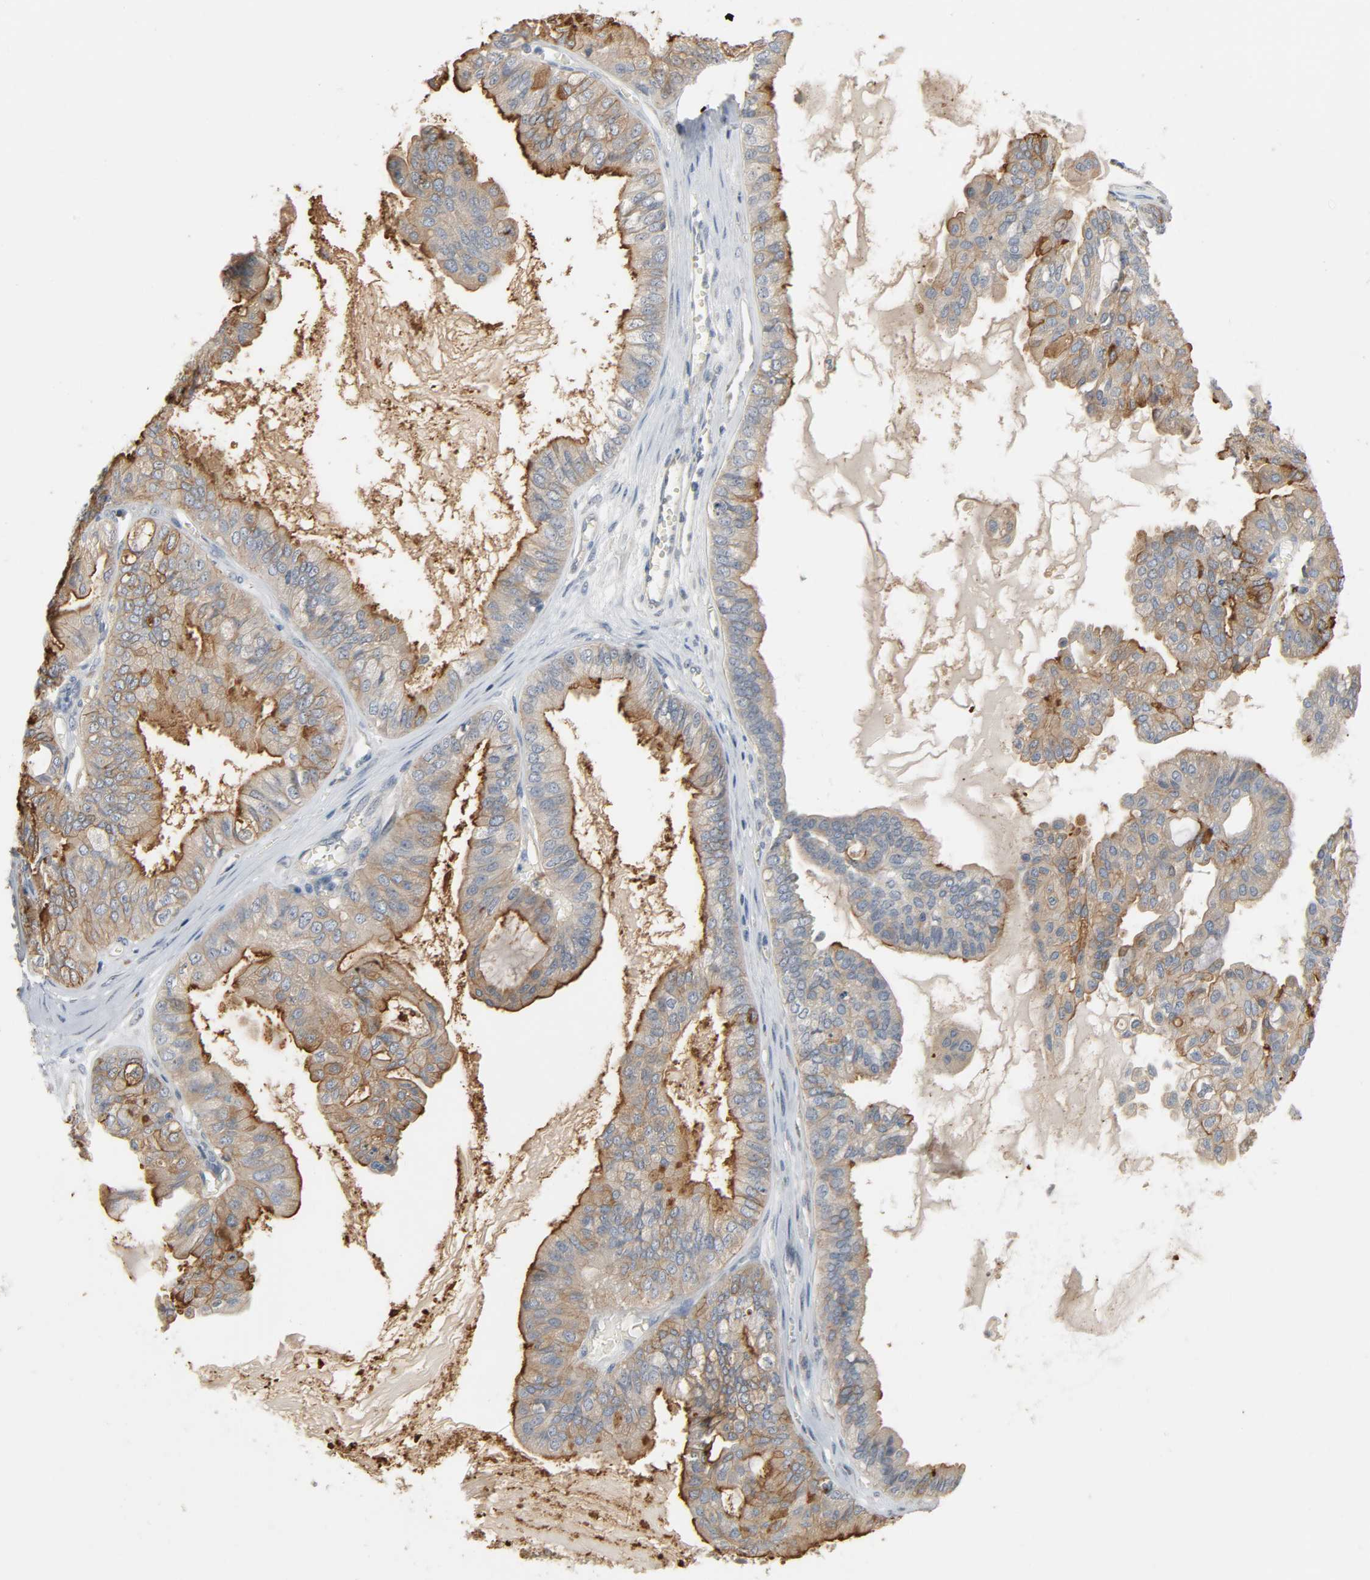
{"staining": {"intensity": "strong", "quantity": "<25%", "location": "cytoplasmic/membranous"}, "tissue": "ovarian cancer", "cell_type": "Tumor cells", "image_type": "cancer", "snomed": [{"axis": "morphology", "description": "Carcinoma, NOS"}, {"axis": "morphology", "description": "Carcinoma, endometroid"}, {"axis": "topography", "description": "Ovary"}], "caption": "Strong cytoplasmic/membranous positivity for a protein is seen in approximately <25% of tumor cells of endometroid carcinoma (ovarian) using IHC.", "gene": "LIMCH1", "patient": {"sex": "female", "age": 50}}